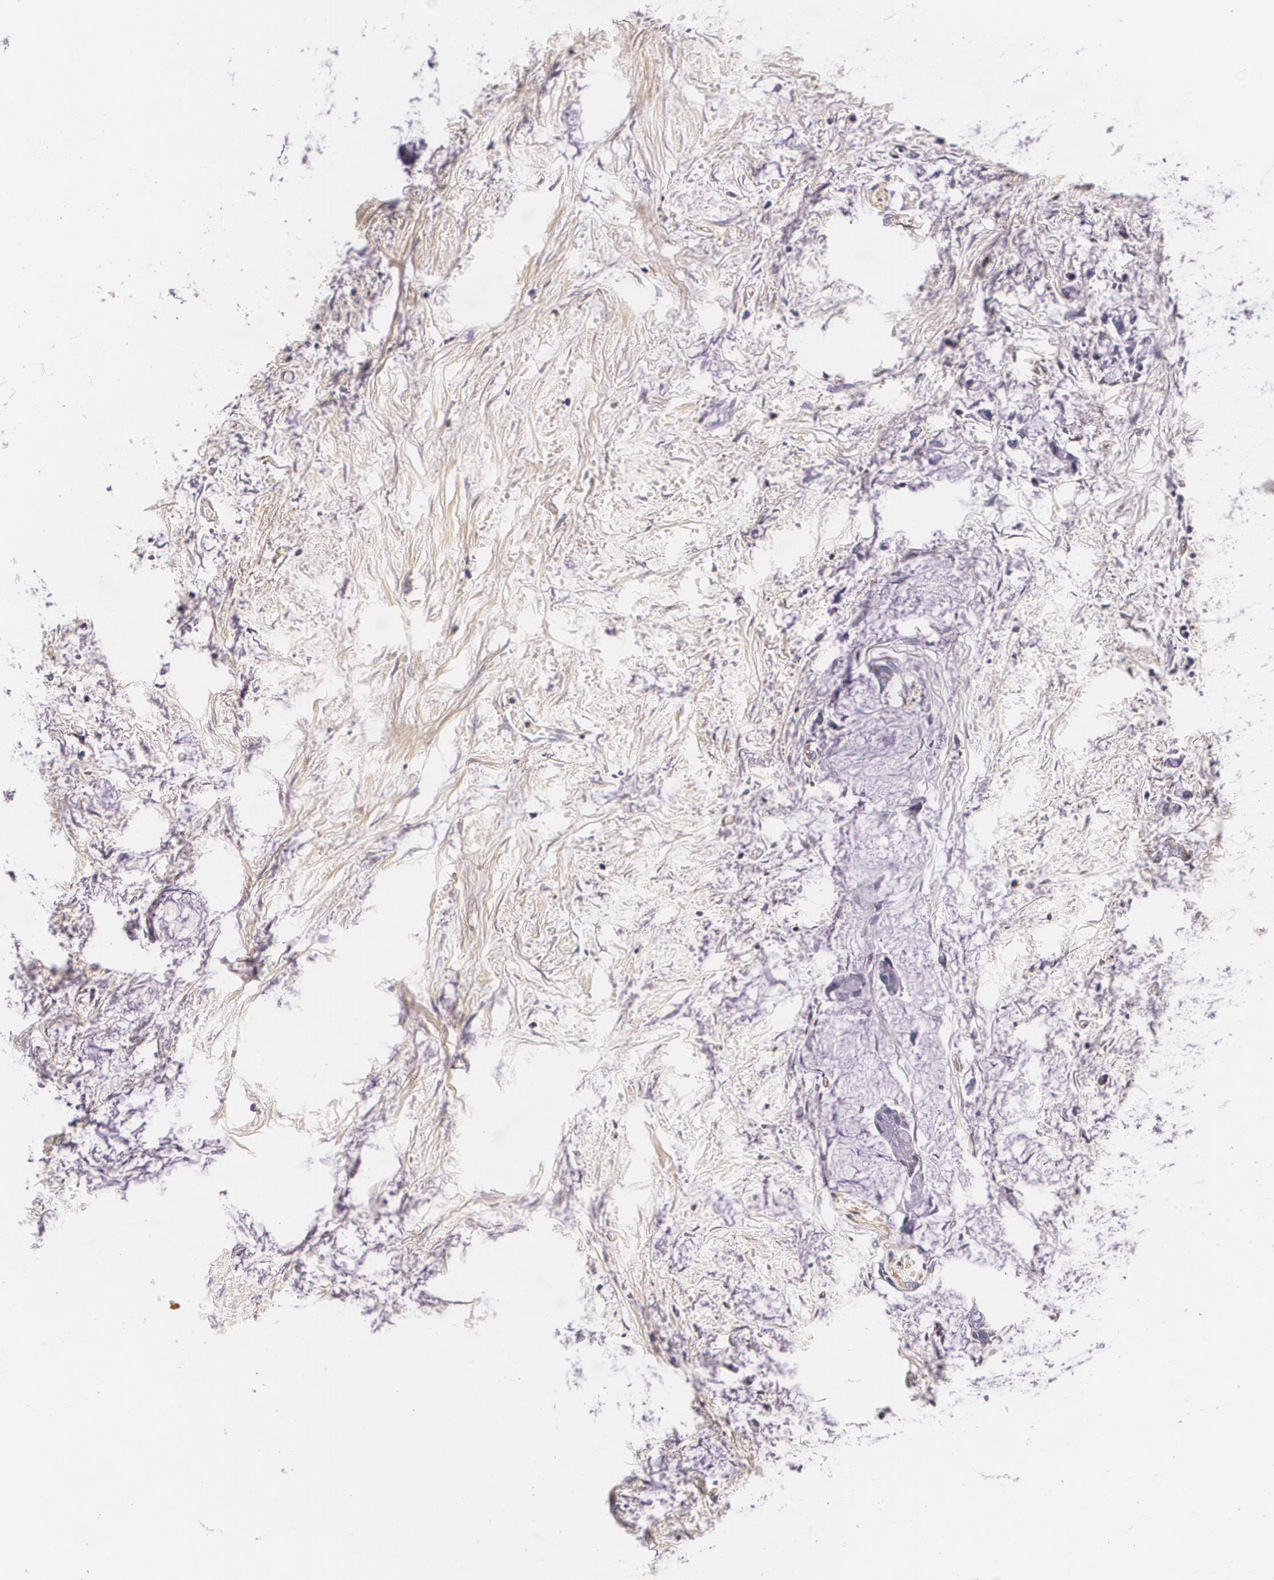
{"staining": {"intensity": "negative", "quantity": "none", "location": "none"}, "tissue": "colorectal cancer", "cell_type": "Tumor cells", "image_type": "cancer", "snomed": [{"axis": "morphology", "description": "Normal tissue, NOS"}, {"axis": "morphology", "description": "Adenocarcinoma, NOS"}, {"axis": "topography", "description": "Colon"}, {"axis": "topography", "description": "Peripheral nerve tissue"}], "caption": "The photomicrograph displays no significant positivity in tumor cells of colorectal adenocarcinoma.", "gene": "TTR", "patient": {"sex": "male", "age": 14}}